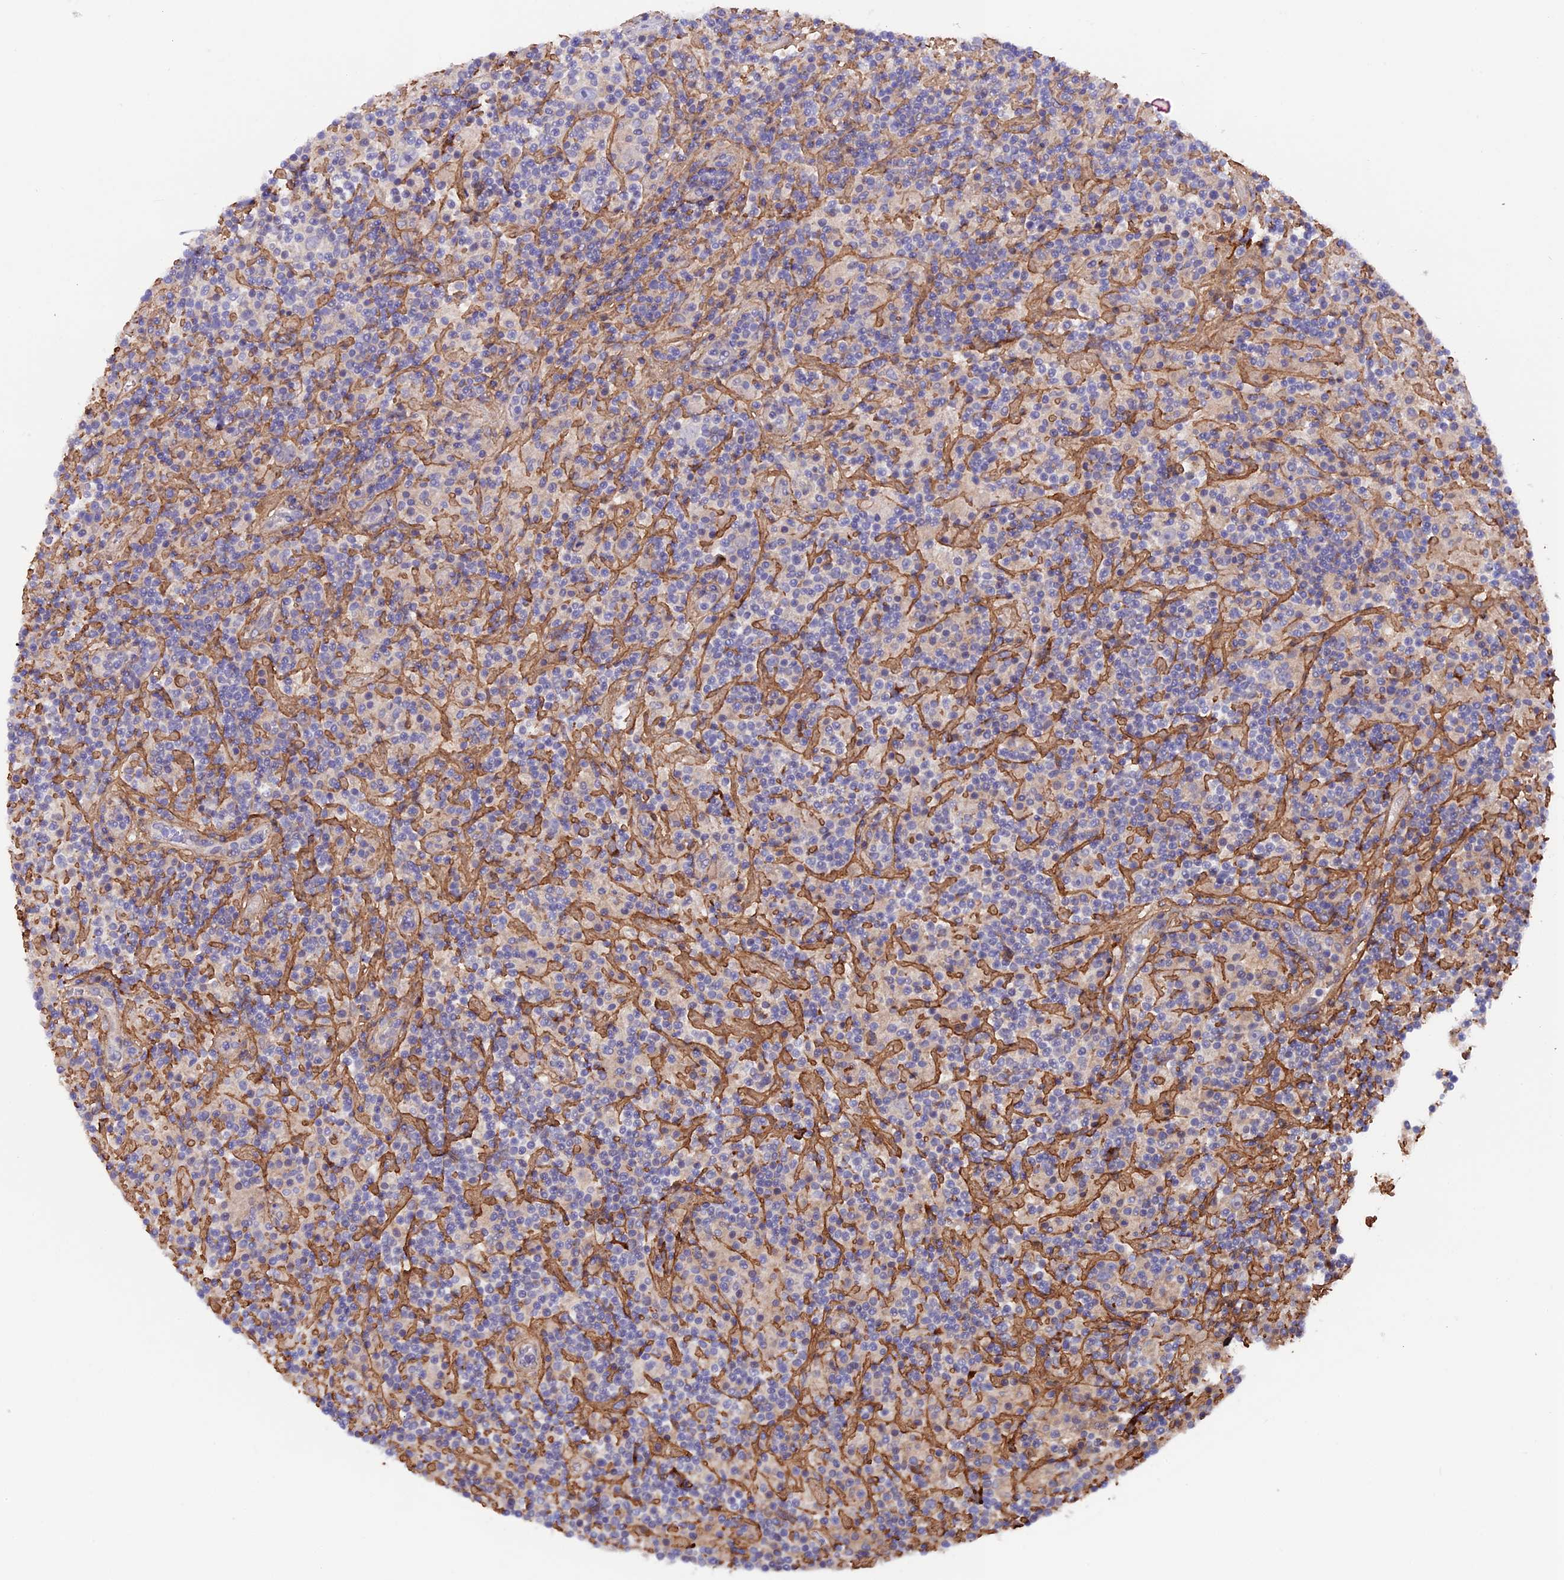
{"staining": {"intensity": "negative", "quantity": "none", "location": "none"}, "tissue": "lymphoma", "cell_type": "Tumor cells", "image_type": "cancer", "snomed": [{"axis": "morphology", "description": "Hodgkin's disease, NOS"}, {"axis": "topography", "description": "Lymph node"}], "caption": "Tumor cells show no significant protein positivity in Hodgkin's disease.", "gene": "COL4A3", "patient": {"sex": "male", "age": 70}}